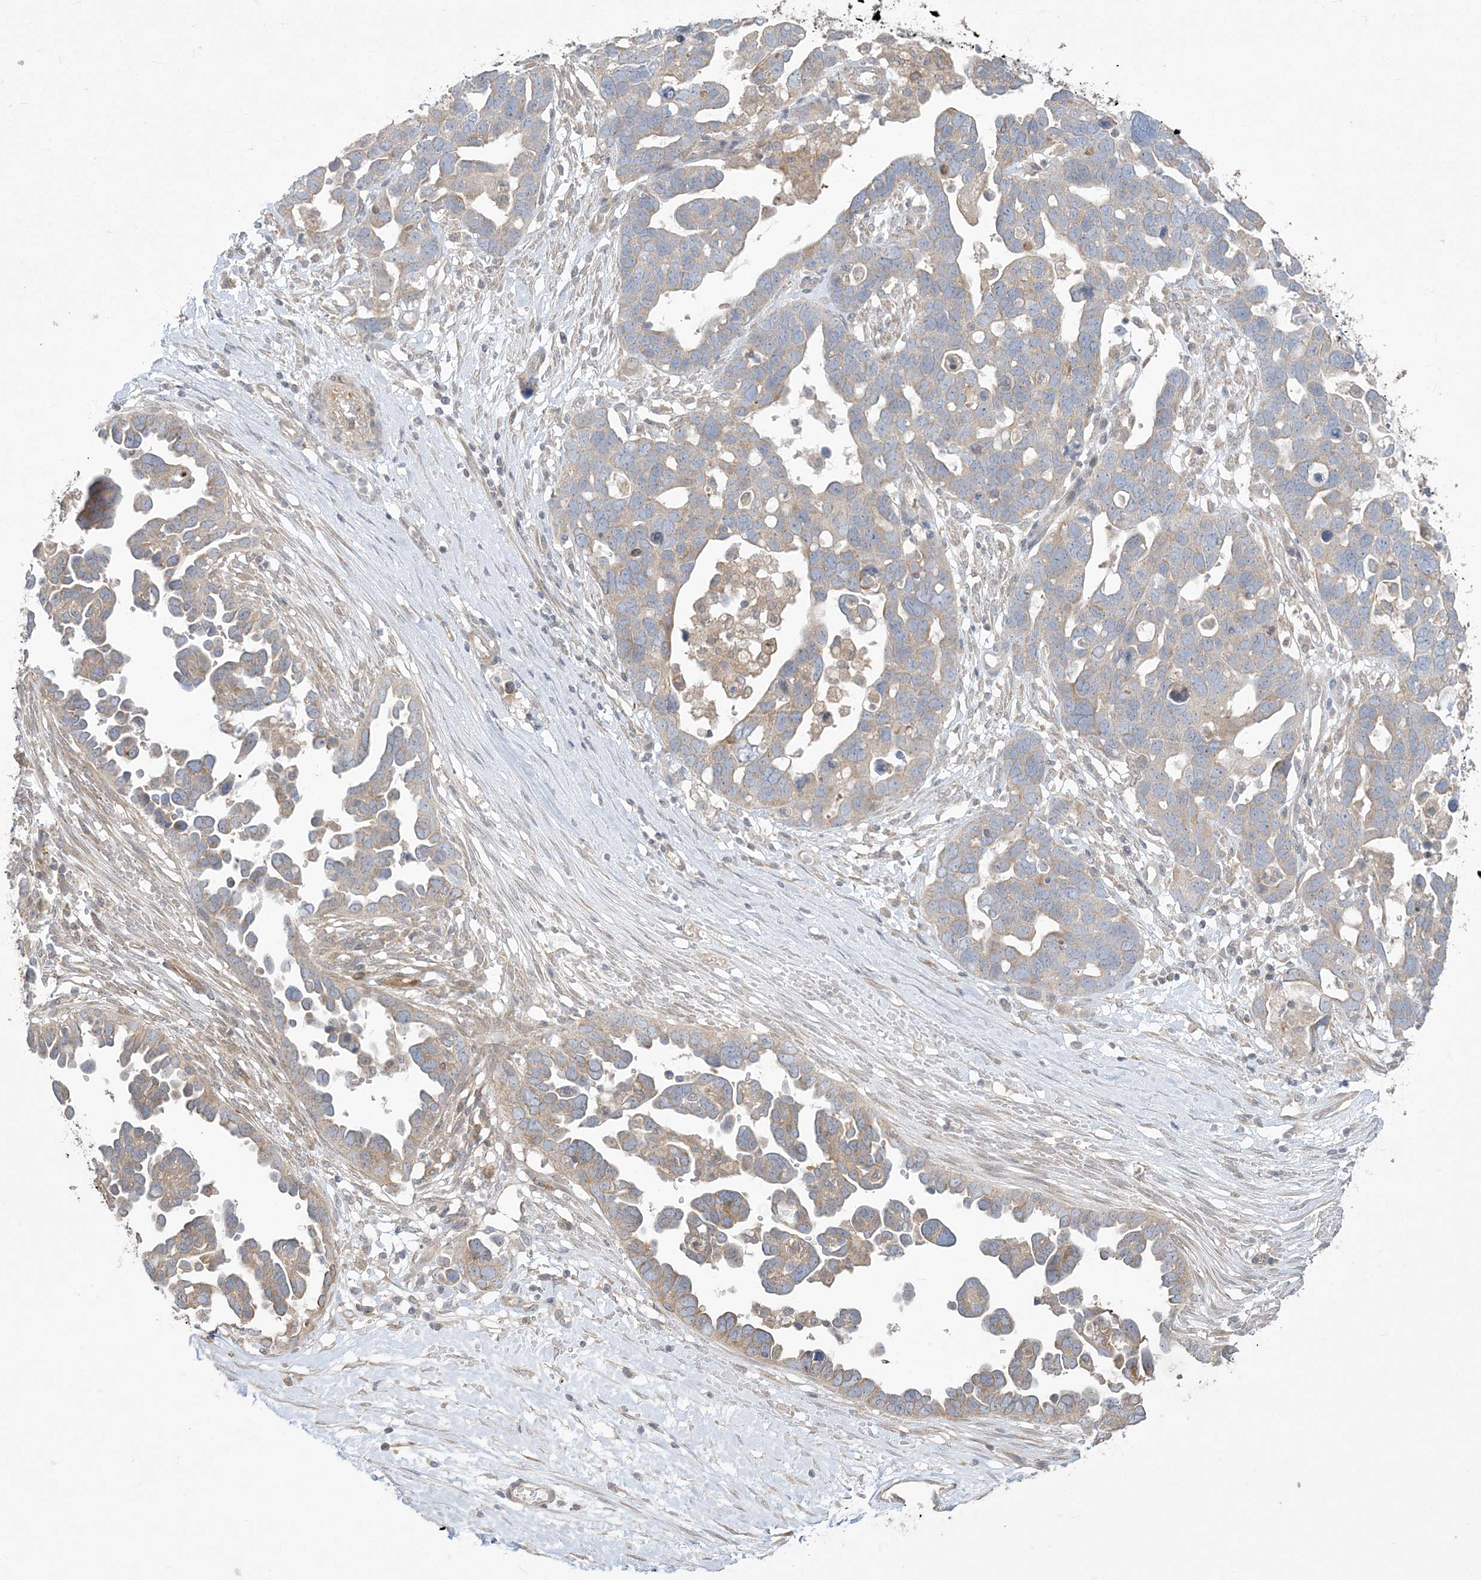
{"staining": {"intensity": "moderate", "quantity": "25%-75%", "location": "cytoplasmic/membranous"}, "tissue": "ovarian cancer", "cell_type": "Tumor cells", "image_type": "cancer", "snomed": [{"axis": "morphology", "description": "Cystadenocarcinoma, serous, NOS"}, {"axis": "topography", "description": "Ovary"}], "caption": "Protein positivity by IHC displays moderate cytoplasmic/membranous expression in about 25%-75% of tumor cells in ovarian cancer (serous cystadenocarcinoma).", "gene": "ZC3H6", "patient": {"sex": "female", "age": 54}}